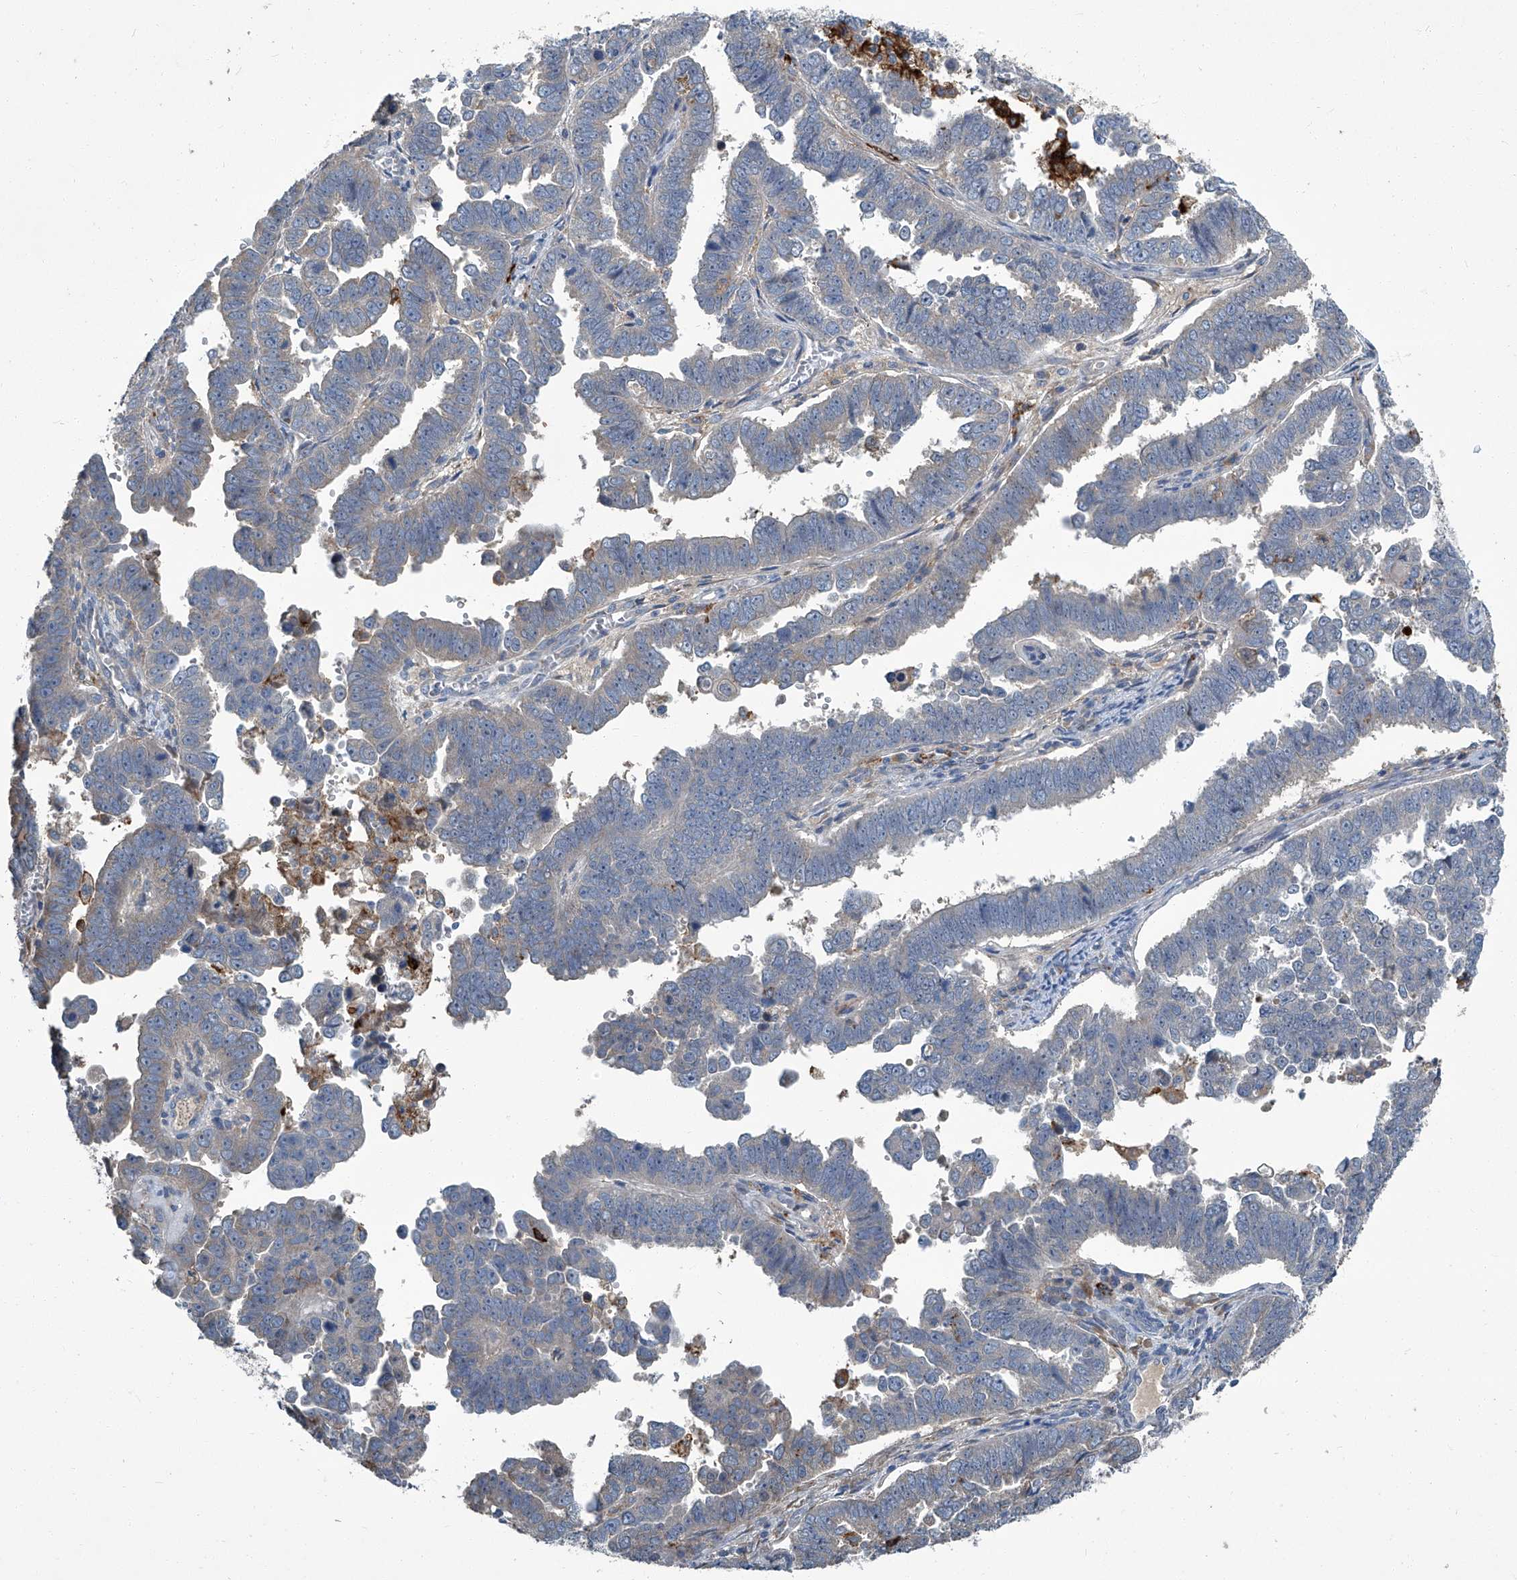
{"staining": {"intensity": "negative", "quantity": "none", "location": "none"}, "tissue": "endometrial cancer", "cell_type": "Tumor cells", "image_type": "cancer", "snomed": [{"axis": "morphology", "description": "Adenocarcinoma, NOS"}, {"axis": "topography", "description": "Endometrium"}], "caption": "A high-resolution histopathology image shows immunohistochemistry (IHC) staining of endometrial adenocarcinoma, which shows no significant staining in tumor cells.", "gene": "FAM167A", "patient": {"sex": "female", "age": 75}}